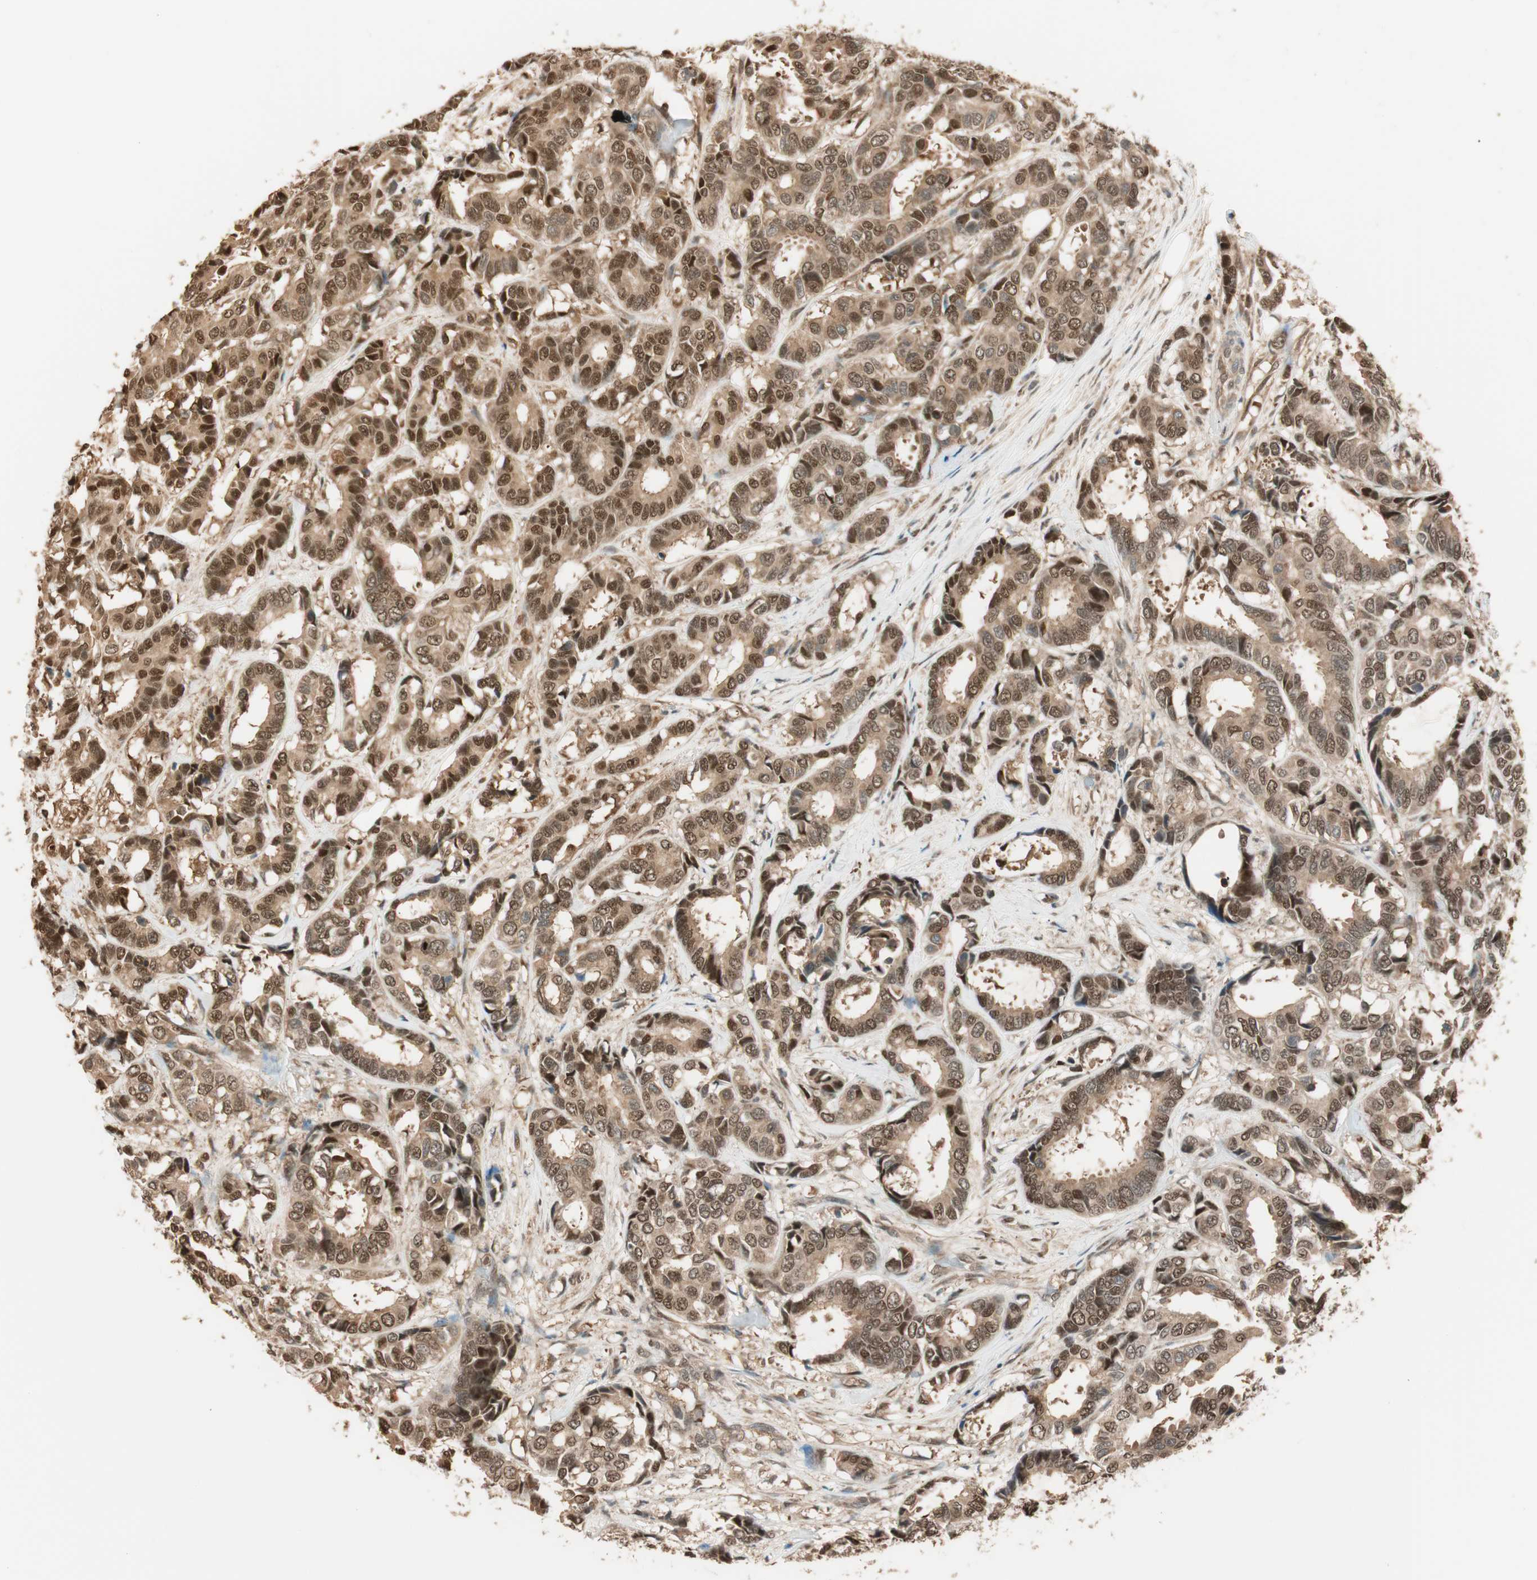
{"staining": {"intensity": "strong", "quantity": ">75%", "location": "cytoplasmic/membranous,nuclear"}, "tissue": "breast cancer", "cell_type": "Tumor cells", "image_type": "cancer", "snomed": [{"axis": "morphology", "description": "Duct carcinoma"}, {"axis": "topography", "description": "Breast"}], "caption": "IHC staining of breast cancer, which demonstrates high levels of strong cytoplasmic/membranous and nuclear positivity in about >75% of tumor cells indicating strong cytoplasmic/membranous and nuclear protein staining. The staining was performed using DAB (3,3'-diaminobenzidine) (brown) for protein detection and nuclei were counterstained in hematoxylin (blue).", "gene": "ZNF443", "patient": {"sex": "female", "age": 87}}